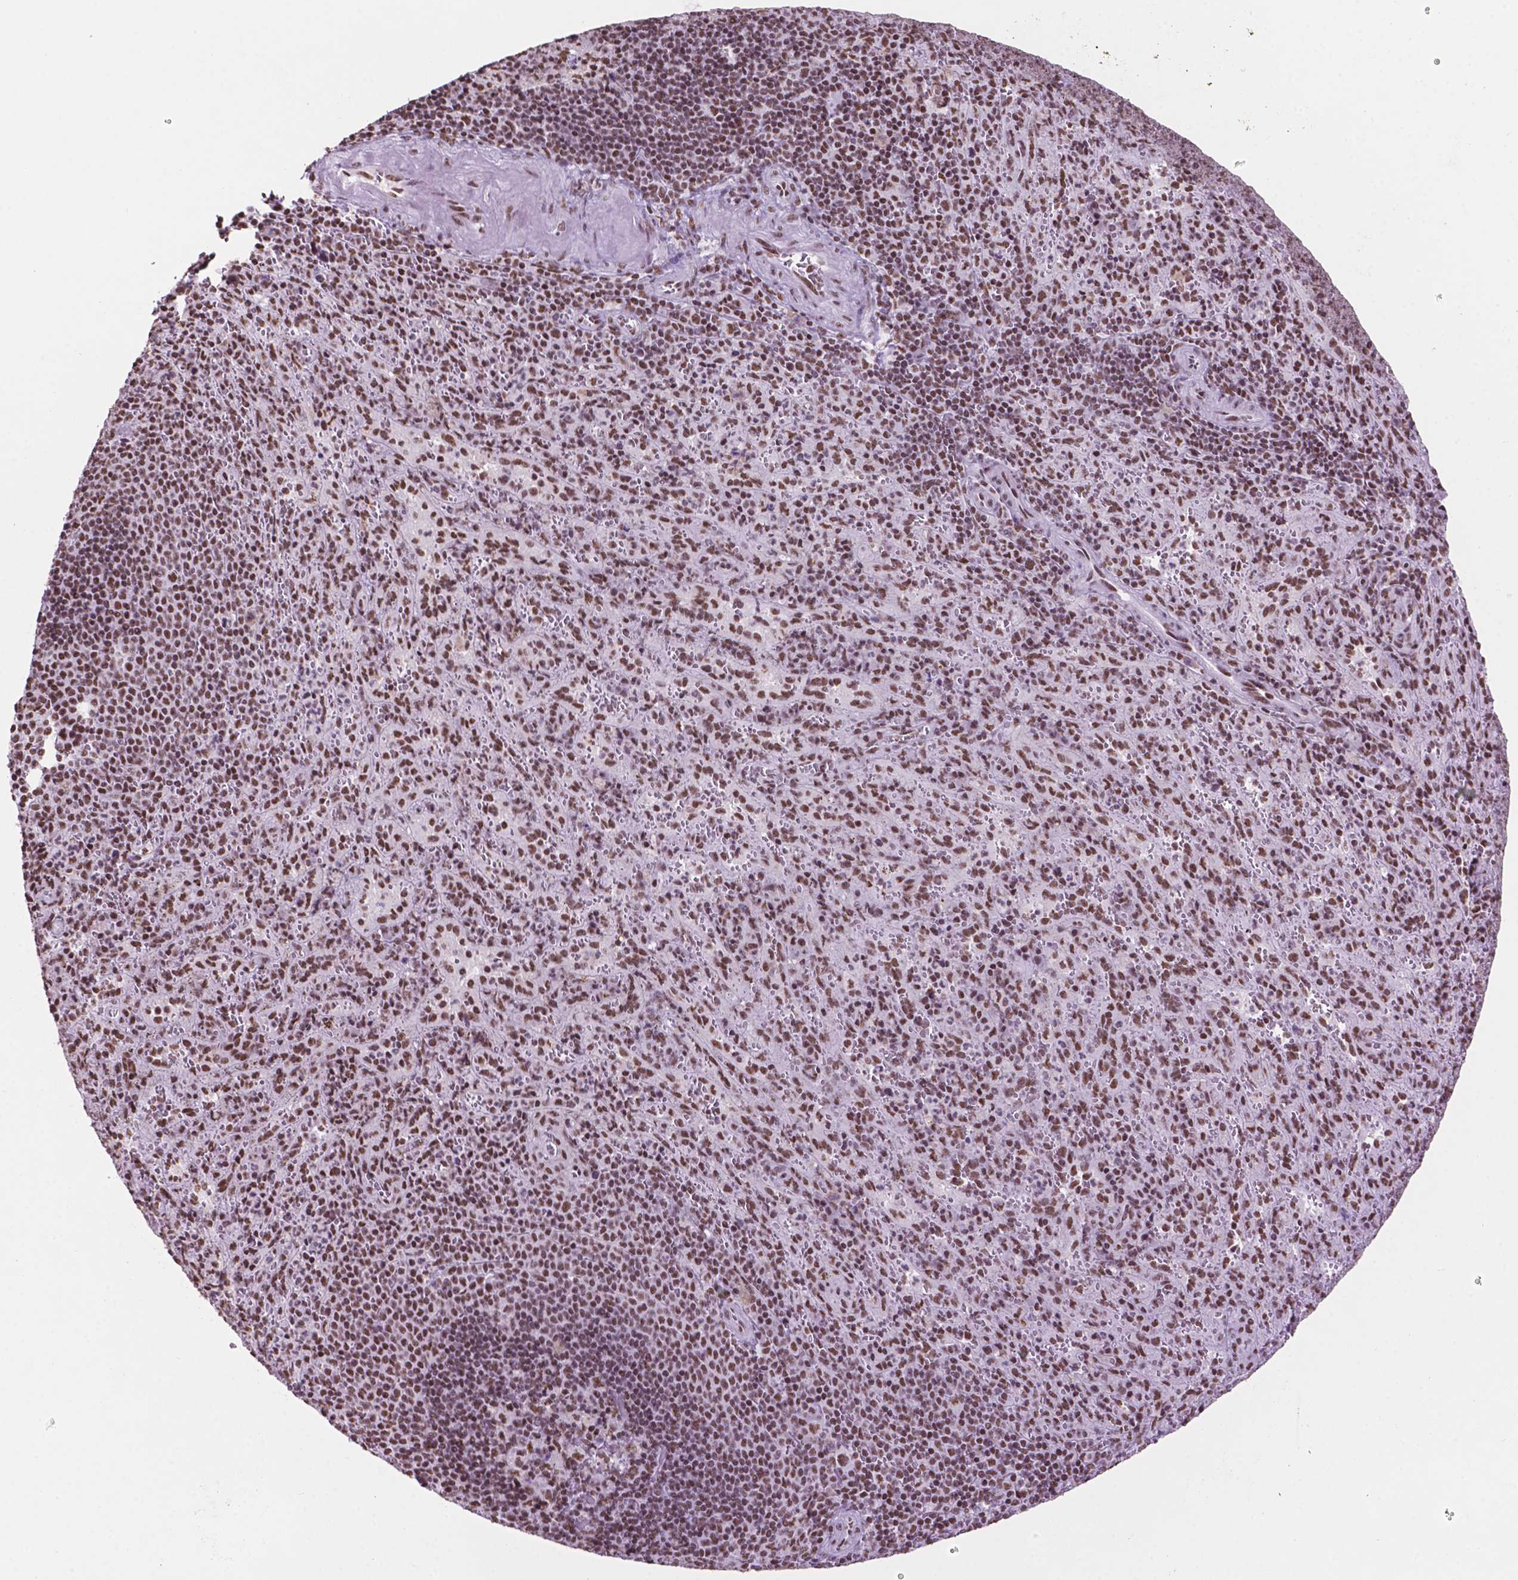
{"staining": {"intensity": "strong", "quantity": "25%-75%", "location": "nuclear"}, "tissue": "spleen", "cell_type": "Cells in red pulp", "image_type": "normal", "snomed": [{"axis": "morphology", "description": "Normal tissue, NOS"}, {"axis": "topography", "description": "Spleen"}], "caption": "Immunohistochemistry (IHC) image of benign spleen: spleen stained using IHC shows high levels of strong protein expression localized specifically in the nuclear of cells in red pulp, appearing as a nuclear brown color.", "gene": "CCAR2", "patient": {"sex": "male", "age": 57}}